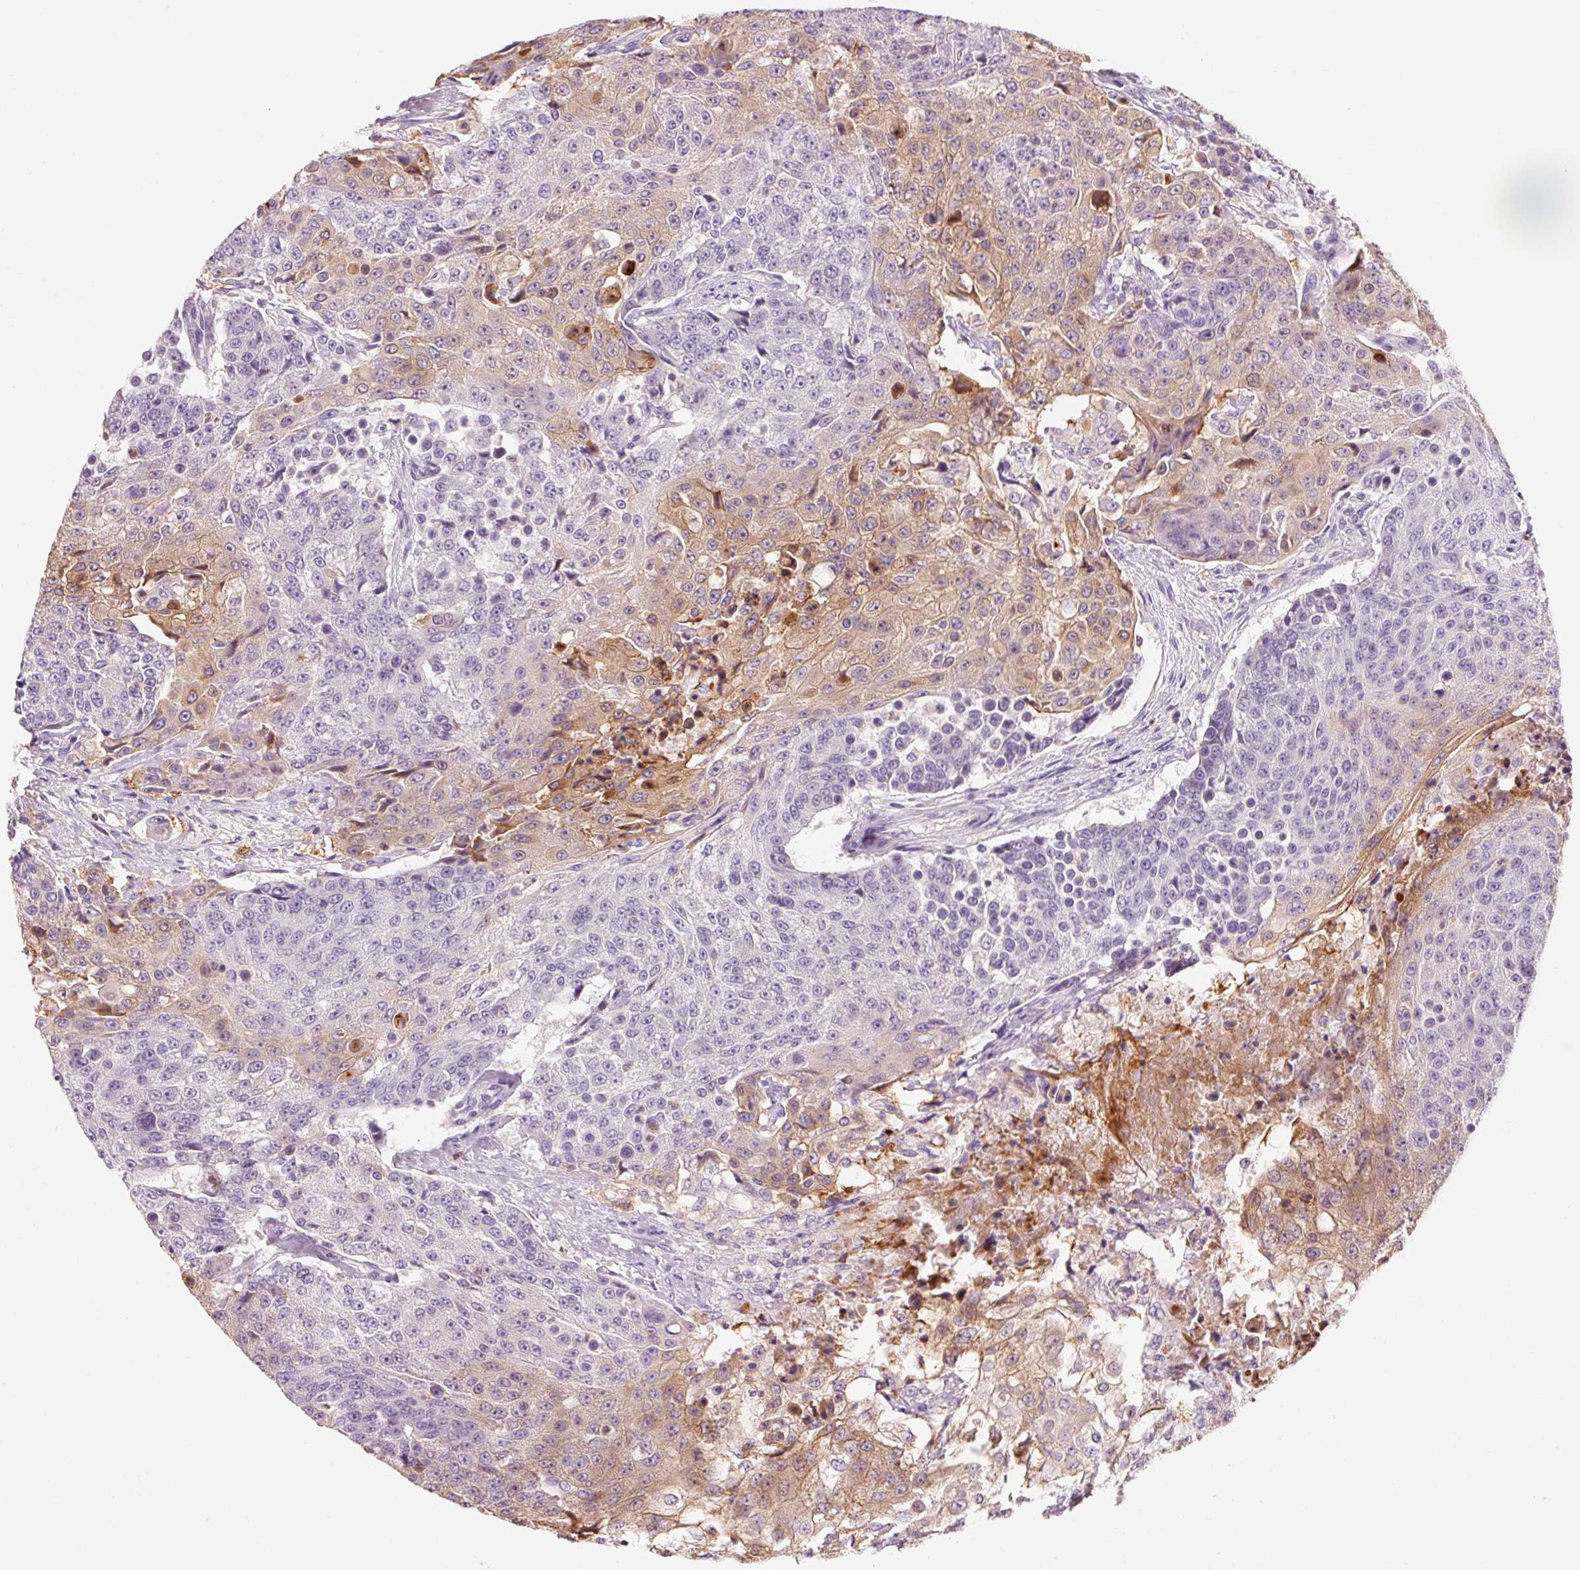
{"staining": {"intensity": "weak", "quantity": "25%-75%", "location": "cytoplasmic/membranous"}, "tissue": "urothelial cancer", "cell_type": "Tumor cells", "image_type": "cancer", "snomed": [{"axis": "morphology", "description": "Urothelial carcinoma, High grade"}, {"axis": "topography", "description": "Urinary bladder"}], "caption": "This is a micrograph of immunohistochemistry (IHC) staining of urothelial carcinoma (high-grade), which shows weak positivity in the cytoplasmic/membranous of tumor cells.", "gene": "OR8K1", "patient": {"sex": "female", "age": 63}}